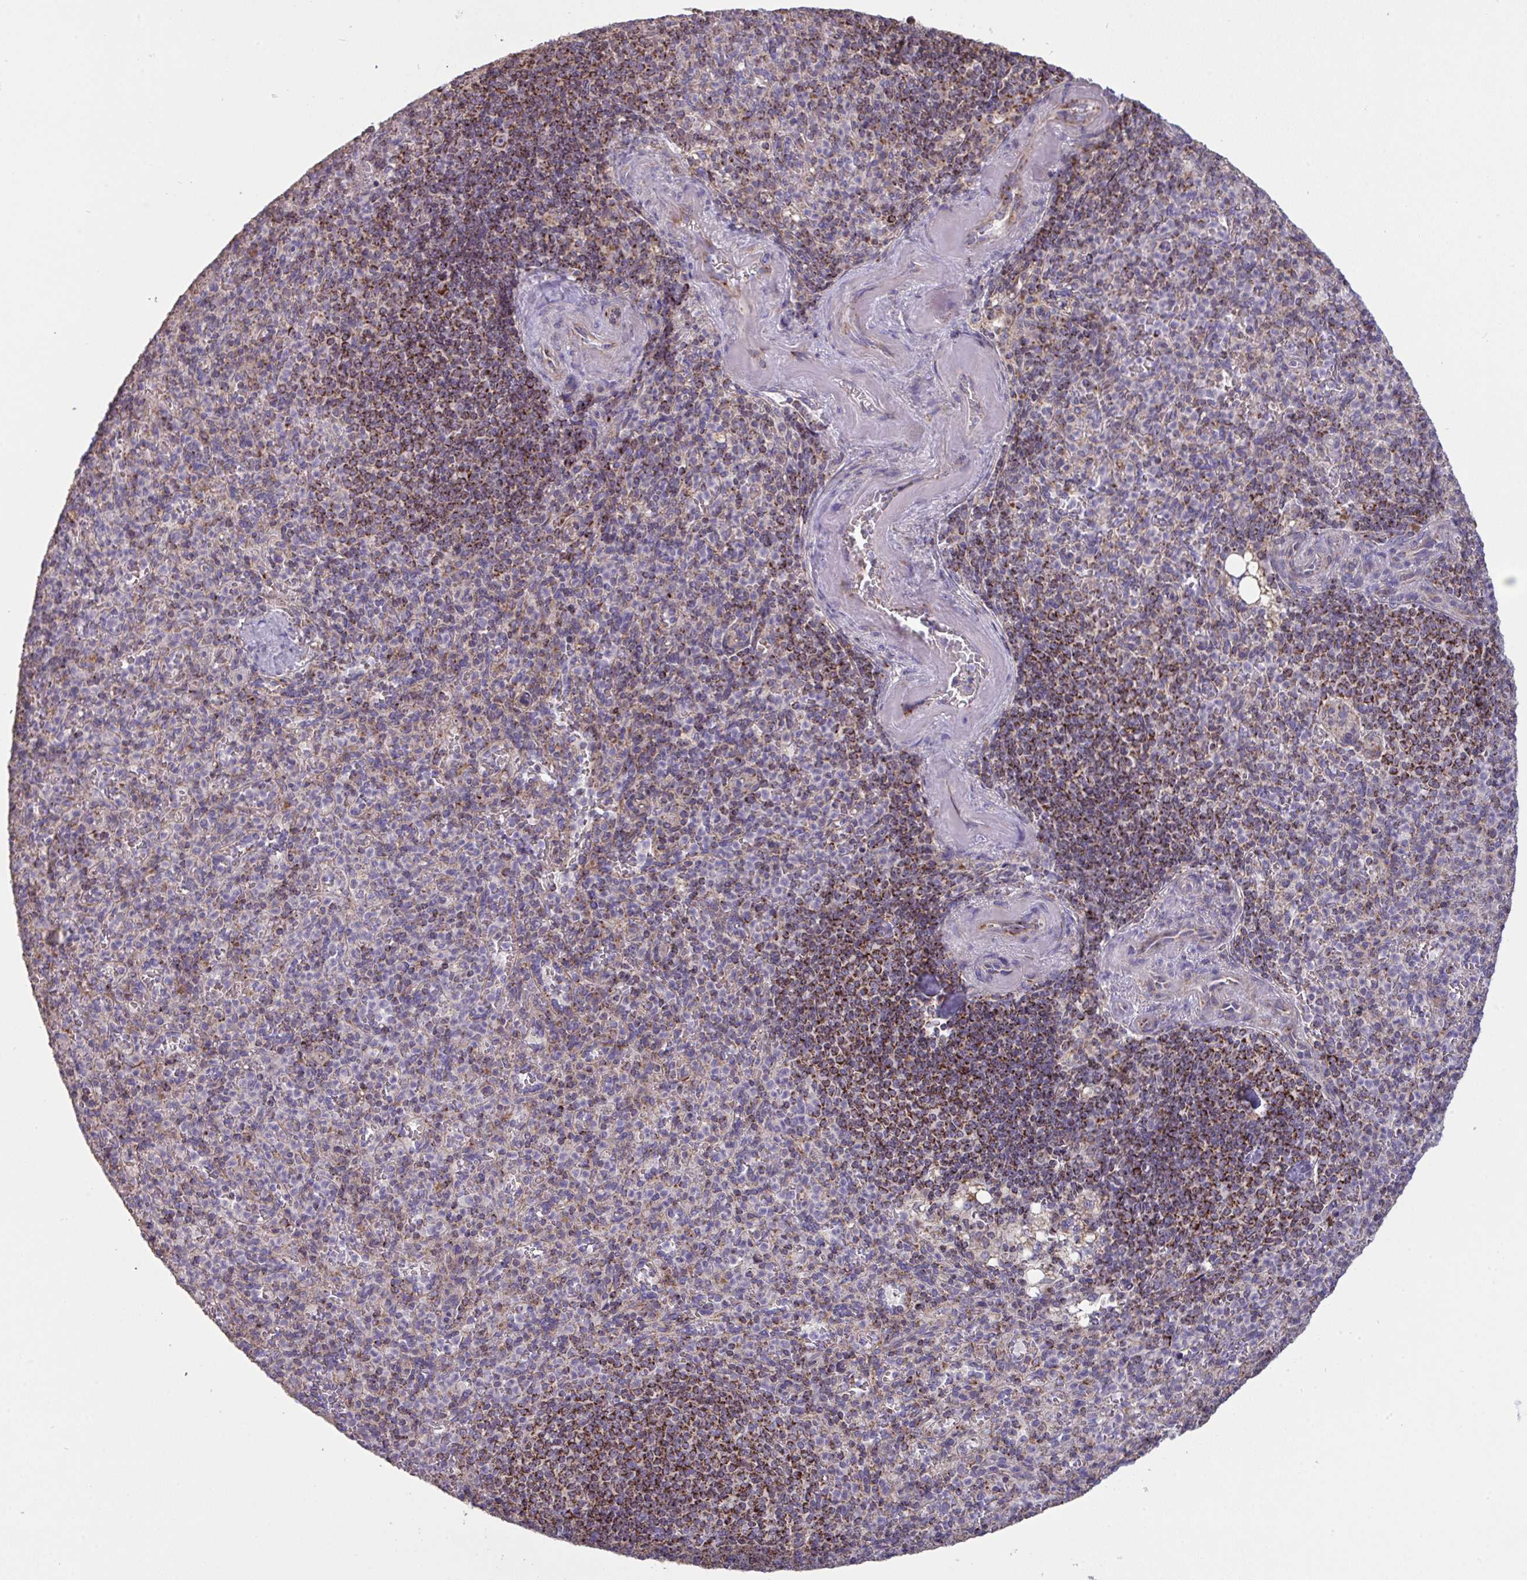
{"staining": {"intensity": "strong", "quantity": "<25%", "location": "cytoplasmic/membranous"}, "tissue": "spleen", "cell_type": "Cells in red pulp", "image_type": "normal", "snomed": [{"axis": "morphology", "description": "Normal tissue, NOS"}, {"axis": "topography", "description": "Spleen"}], "caption": "IHC micrograph of normal human spleen stained for a protein (brown), which shows medium levels of strong cytoplasmic/membranous positivity in about <25% of cells in red pulp.", "gene": "MICOS10", "patient": {"sex": "female", "age": 74}}